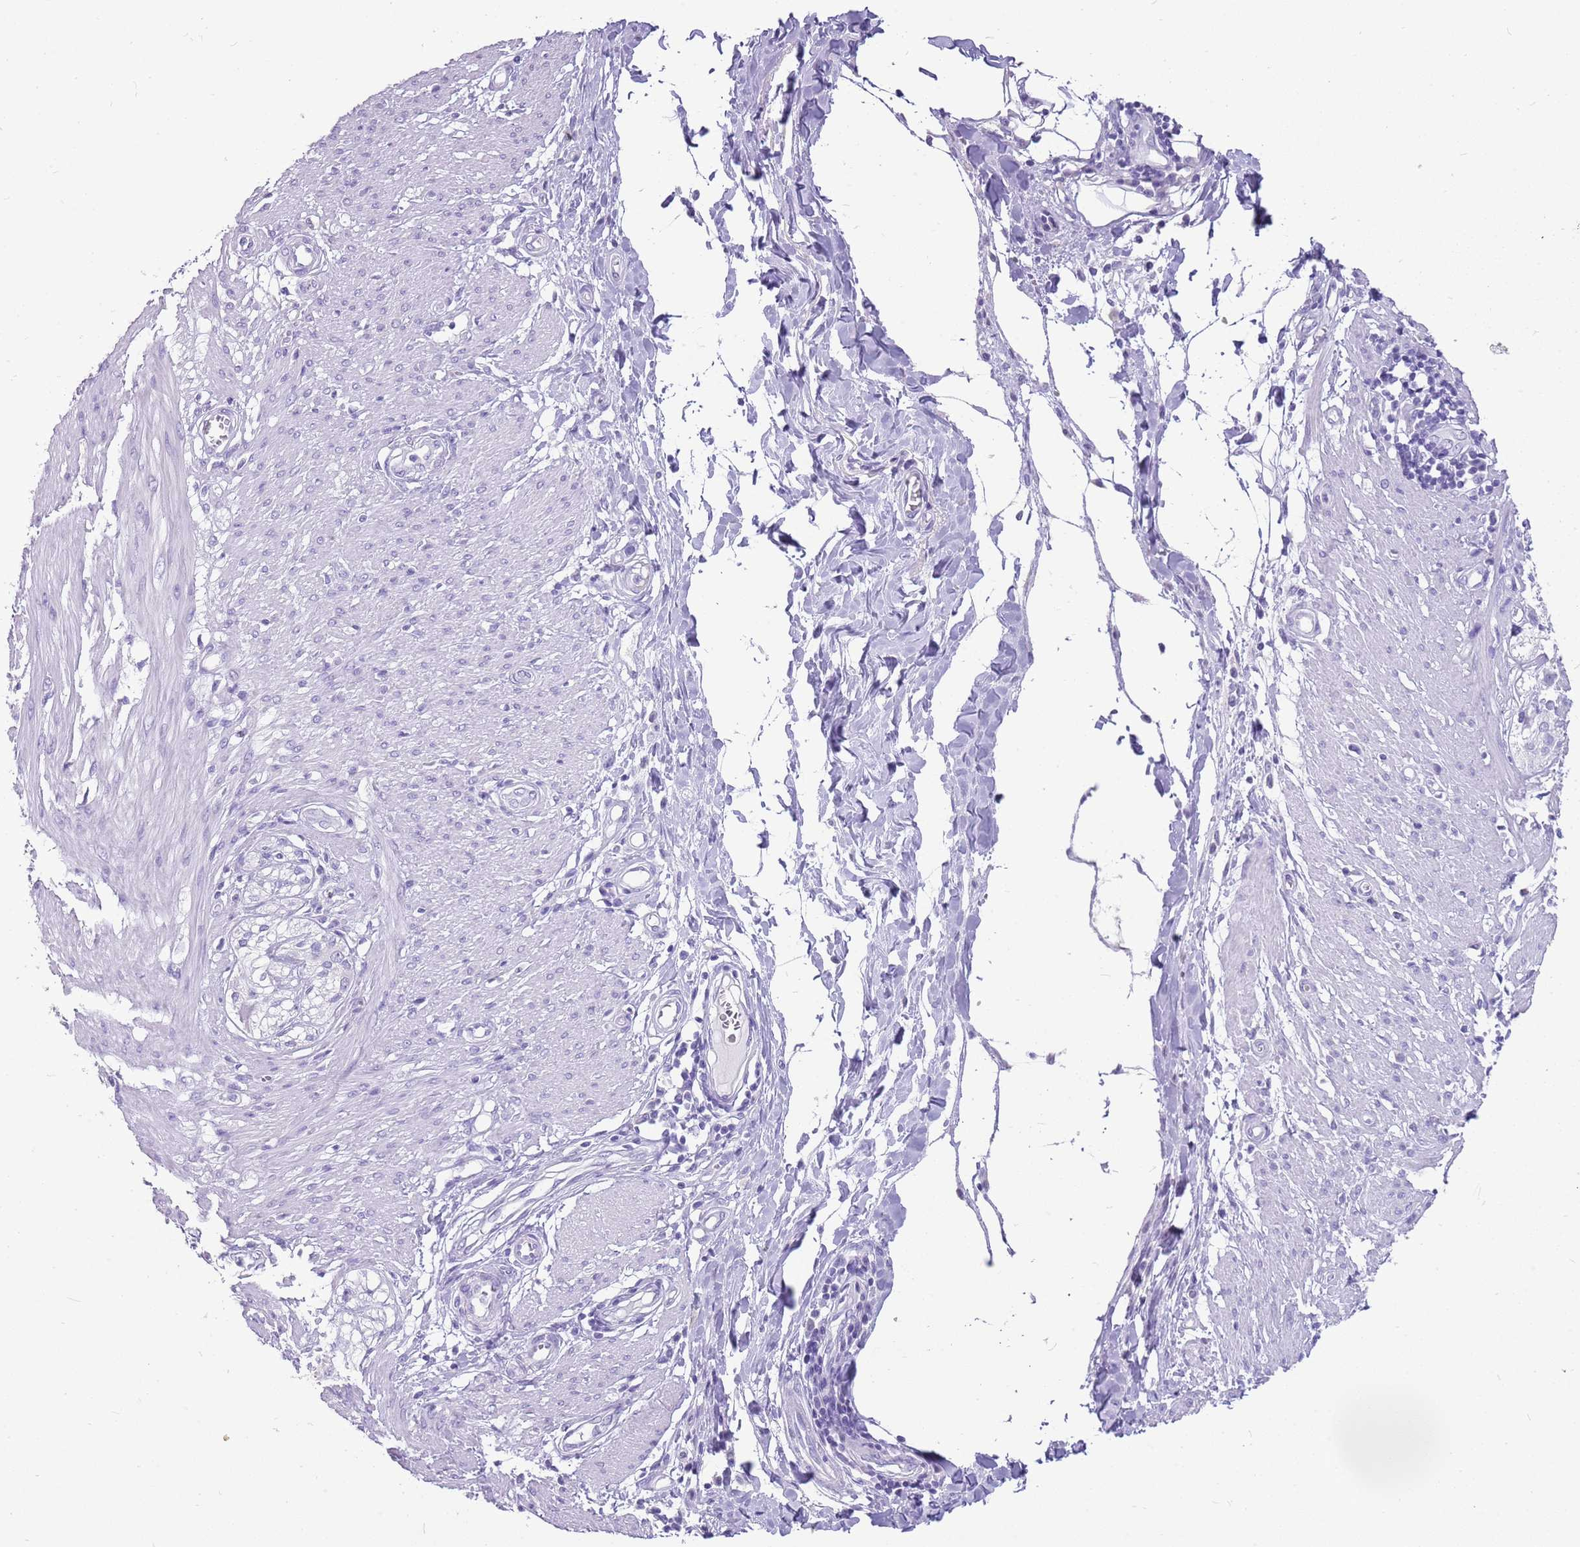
{"staining": {"intensity": "negative", "quantity": "none", "location": "none"}, "tissue": "smooth muscle", "cell_type": "Smooth muscle cells", "image_type": "normal", "snomed": [{"axis": "morphology", "description": "Normal tissue, NOS"}, {"axis": "morphology", "description": "Adenocarcinoma, NOS"}, {"axis": "topography", "description": "Colon"}, {"axis": "topography", "description": "Peripheral nerve tissue"}], "caption": "A histopathology image of human smooth muscle is negative for staining in smooth muscle cells. (IHC, brightfield microscopy, high magnification).", "gene": "ENSG00000271254", "patient": {"sex": "male", "age": 14}}